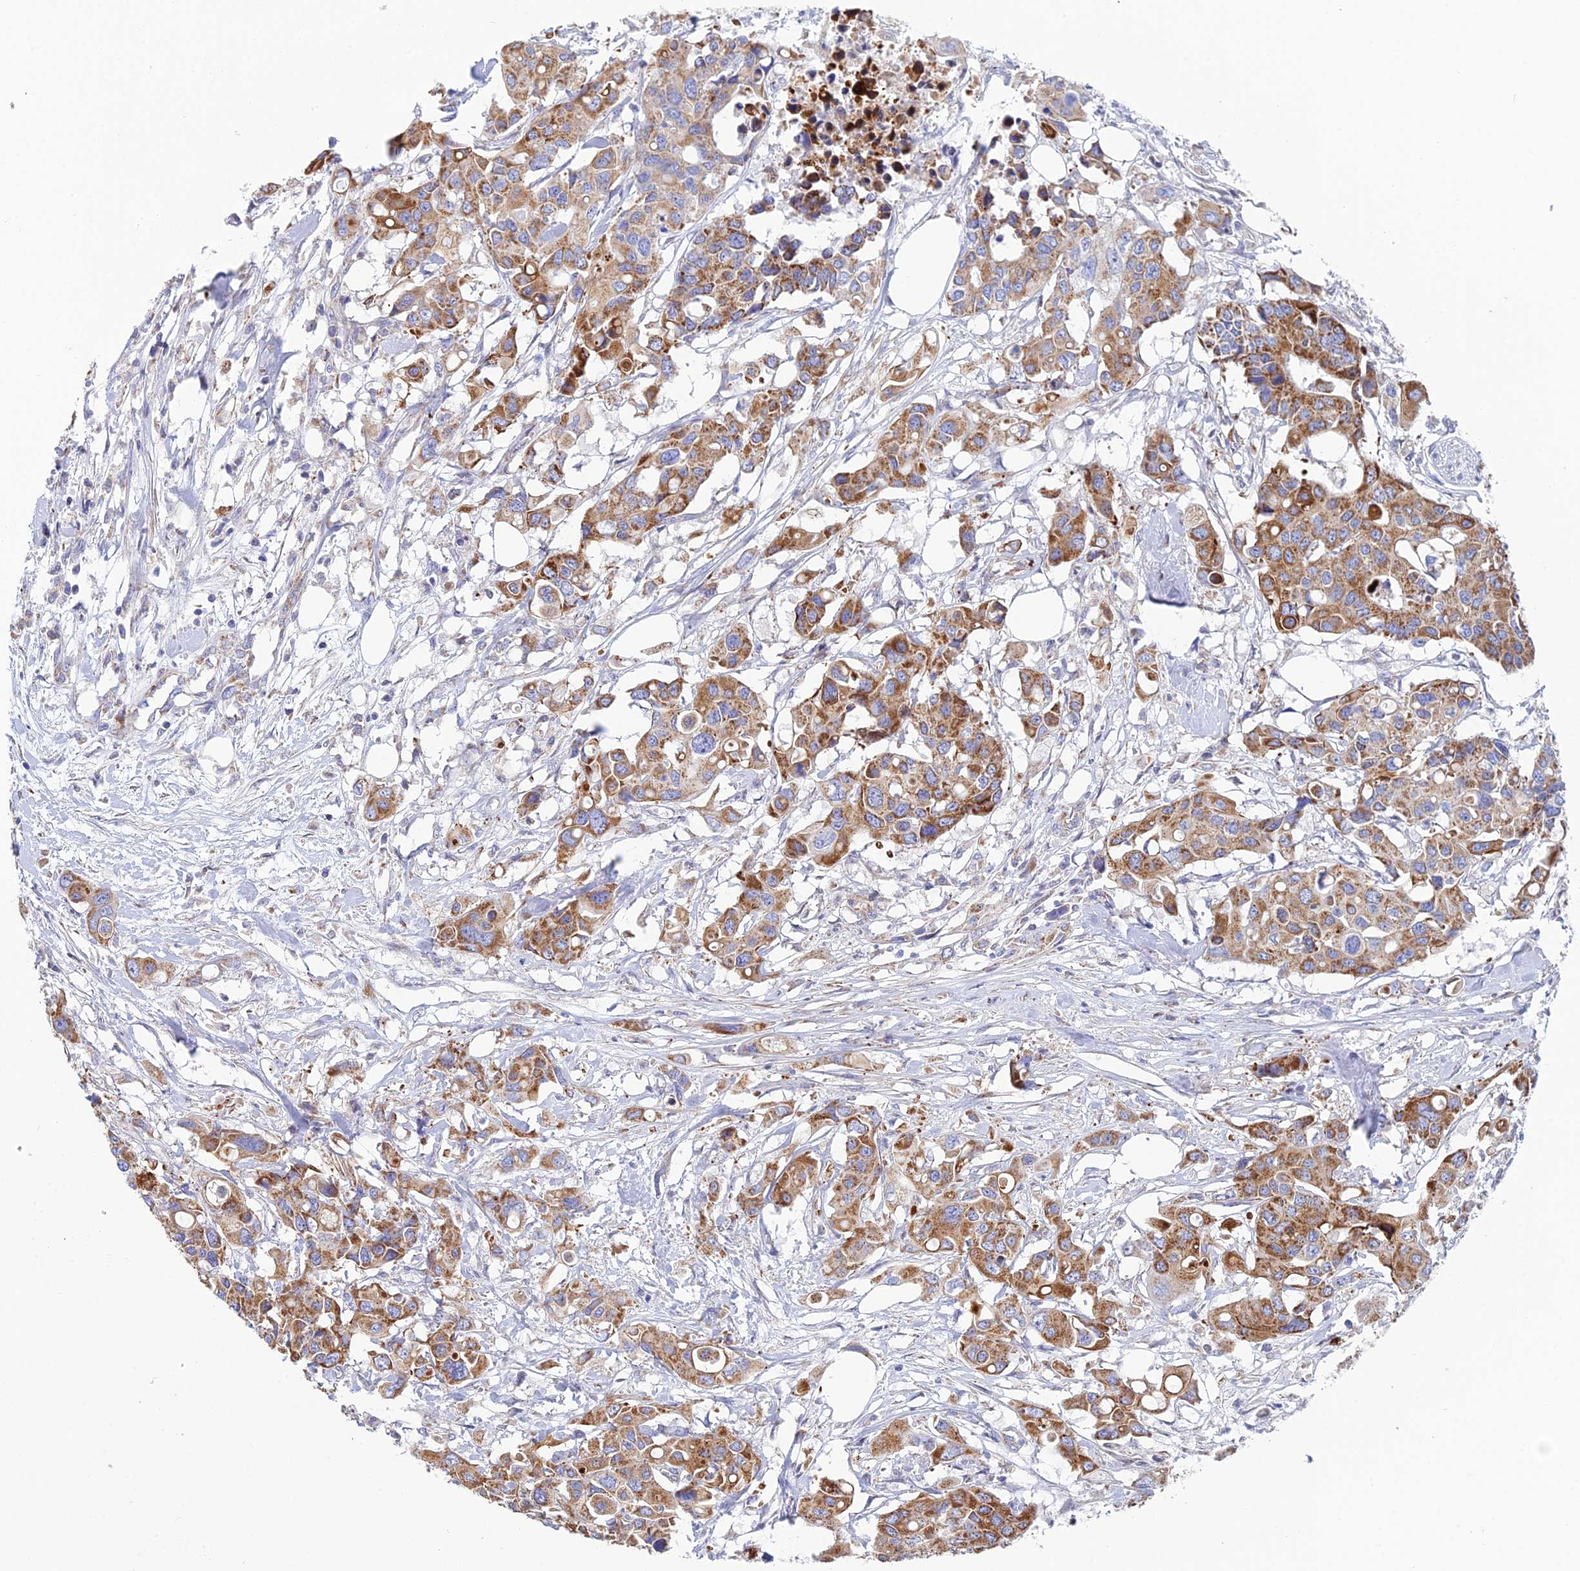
{"staining": {"intensity": "moderate", "quantity": ">75%", "location": "cytoplasmic/membranous"}, "tissue": "colorectal cancer", "cell_type": "Tumor cells", "image_type": "cancer", "snomed": [{"axis": "morphology", "description": "Adenocarcinoma, NOS"}, {"axis": "topography", "description": "Colon"}], "caption": "Colorectal cancer stained with a protein marker exhibits moderate staining in tumor cells.", "gene": "CSPG4", "patient": {"sex": "male", "age": 77}}